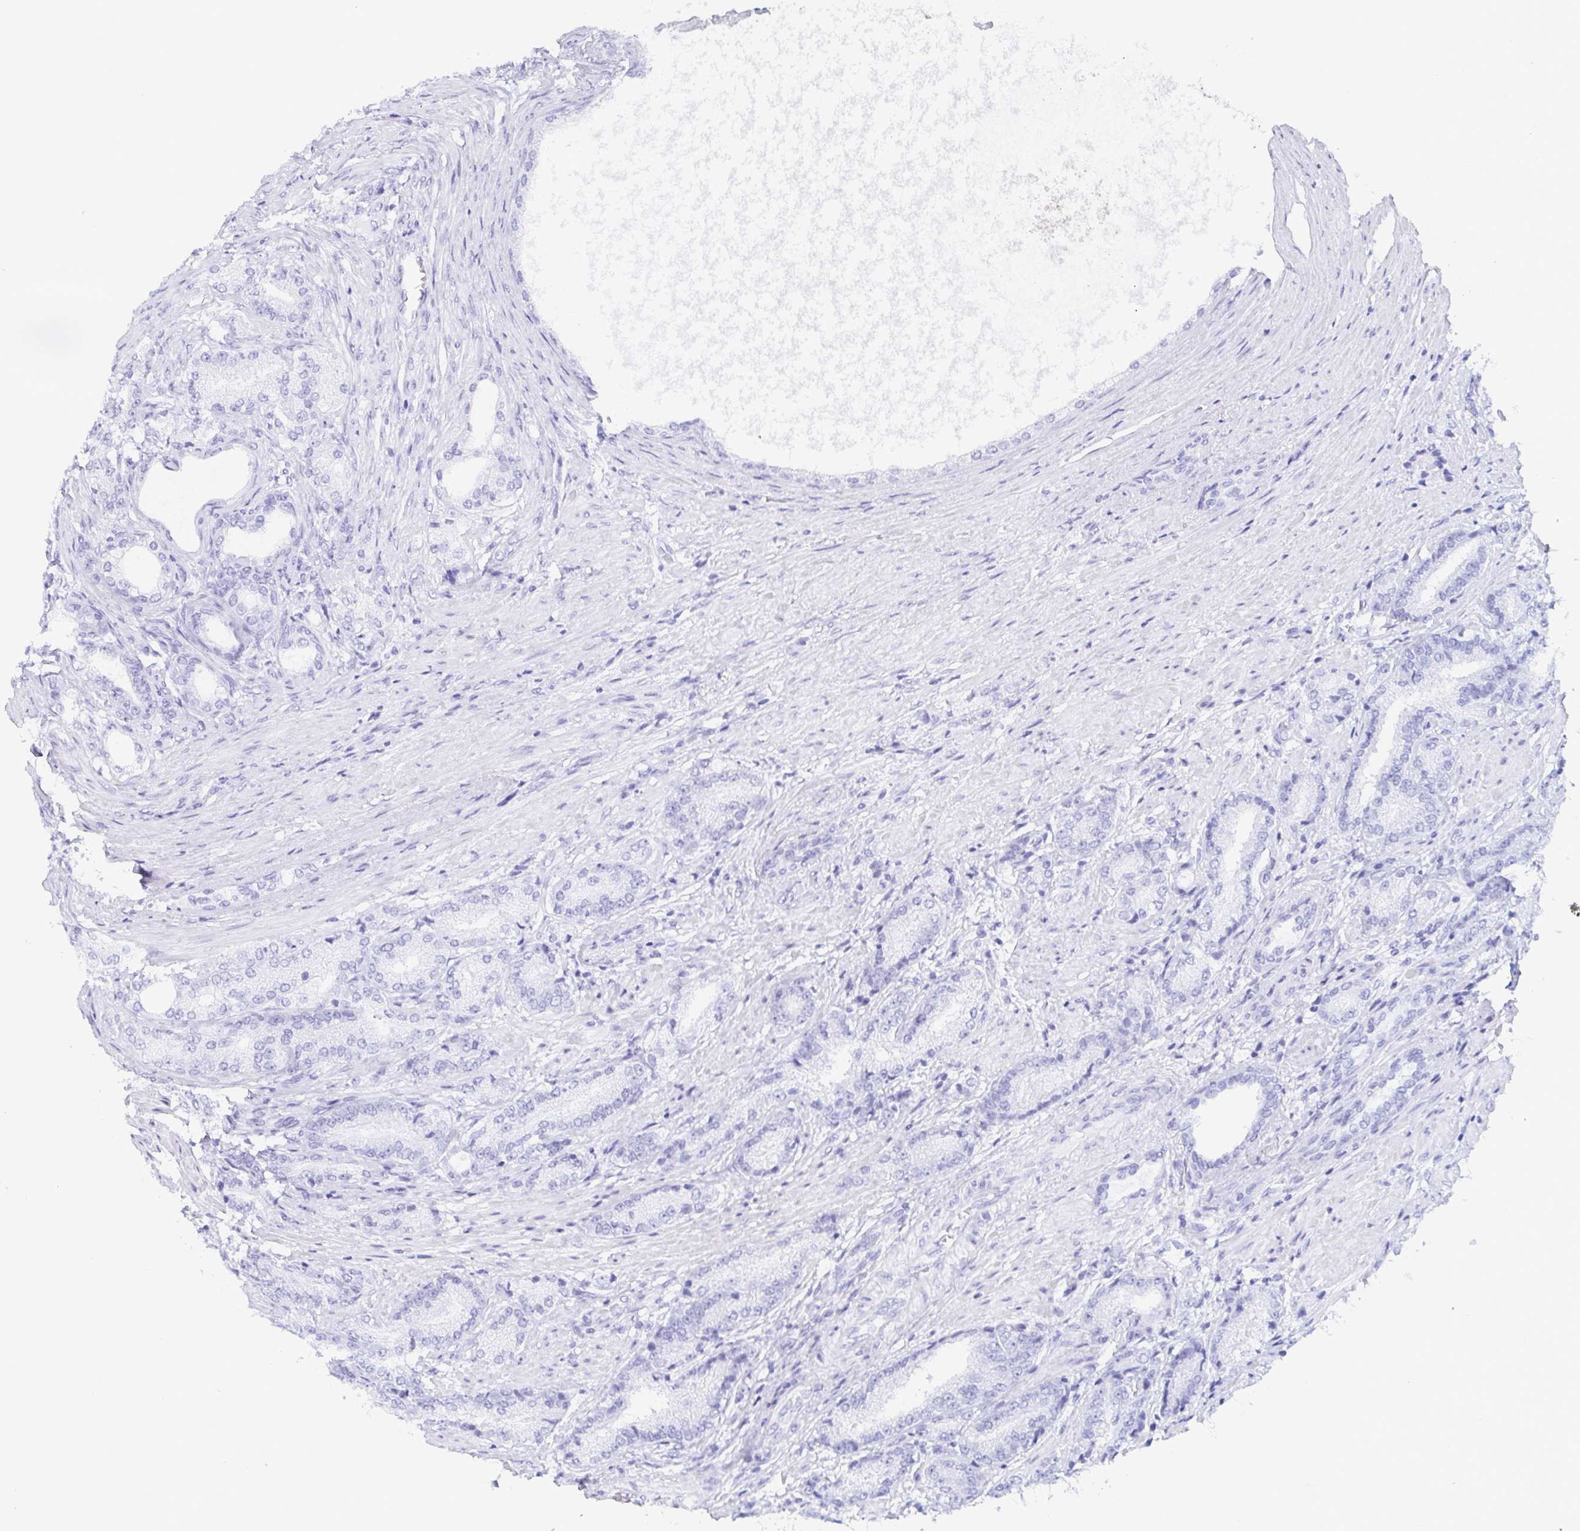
{"staining": {"intensity": "negative", "quantity": "none", "location": "none"}, "tissue": "prostate cancer", "cell_type": "Tumor cells", "image_type": "cancer", "snomed": [{"axis": "morphology", "description": "Adenocarcinoma, High grade"}, {"axis": "topography", "description": "Prostate and seminal vesicle, NOS"}], "caption": "DAB (3,3'-diaminobenzidine) immunohistochemical staining of human prostate cancer demonstrates no significant staining in tumor cells. (Stains: DAB (3,3'-diaminobenzidine) IHC with hematoxylin counter stain, Microscopy: brightfield microscopy at high magnification).", "gene": "BPIFA2", "patient": {"sex": "male", "age": 61}}